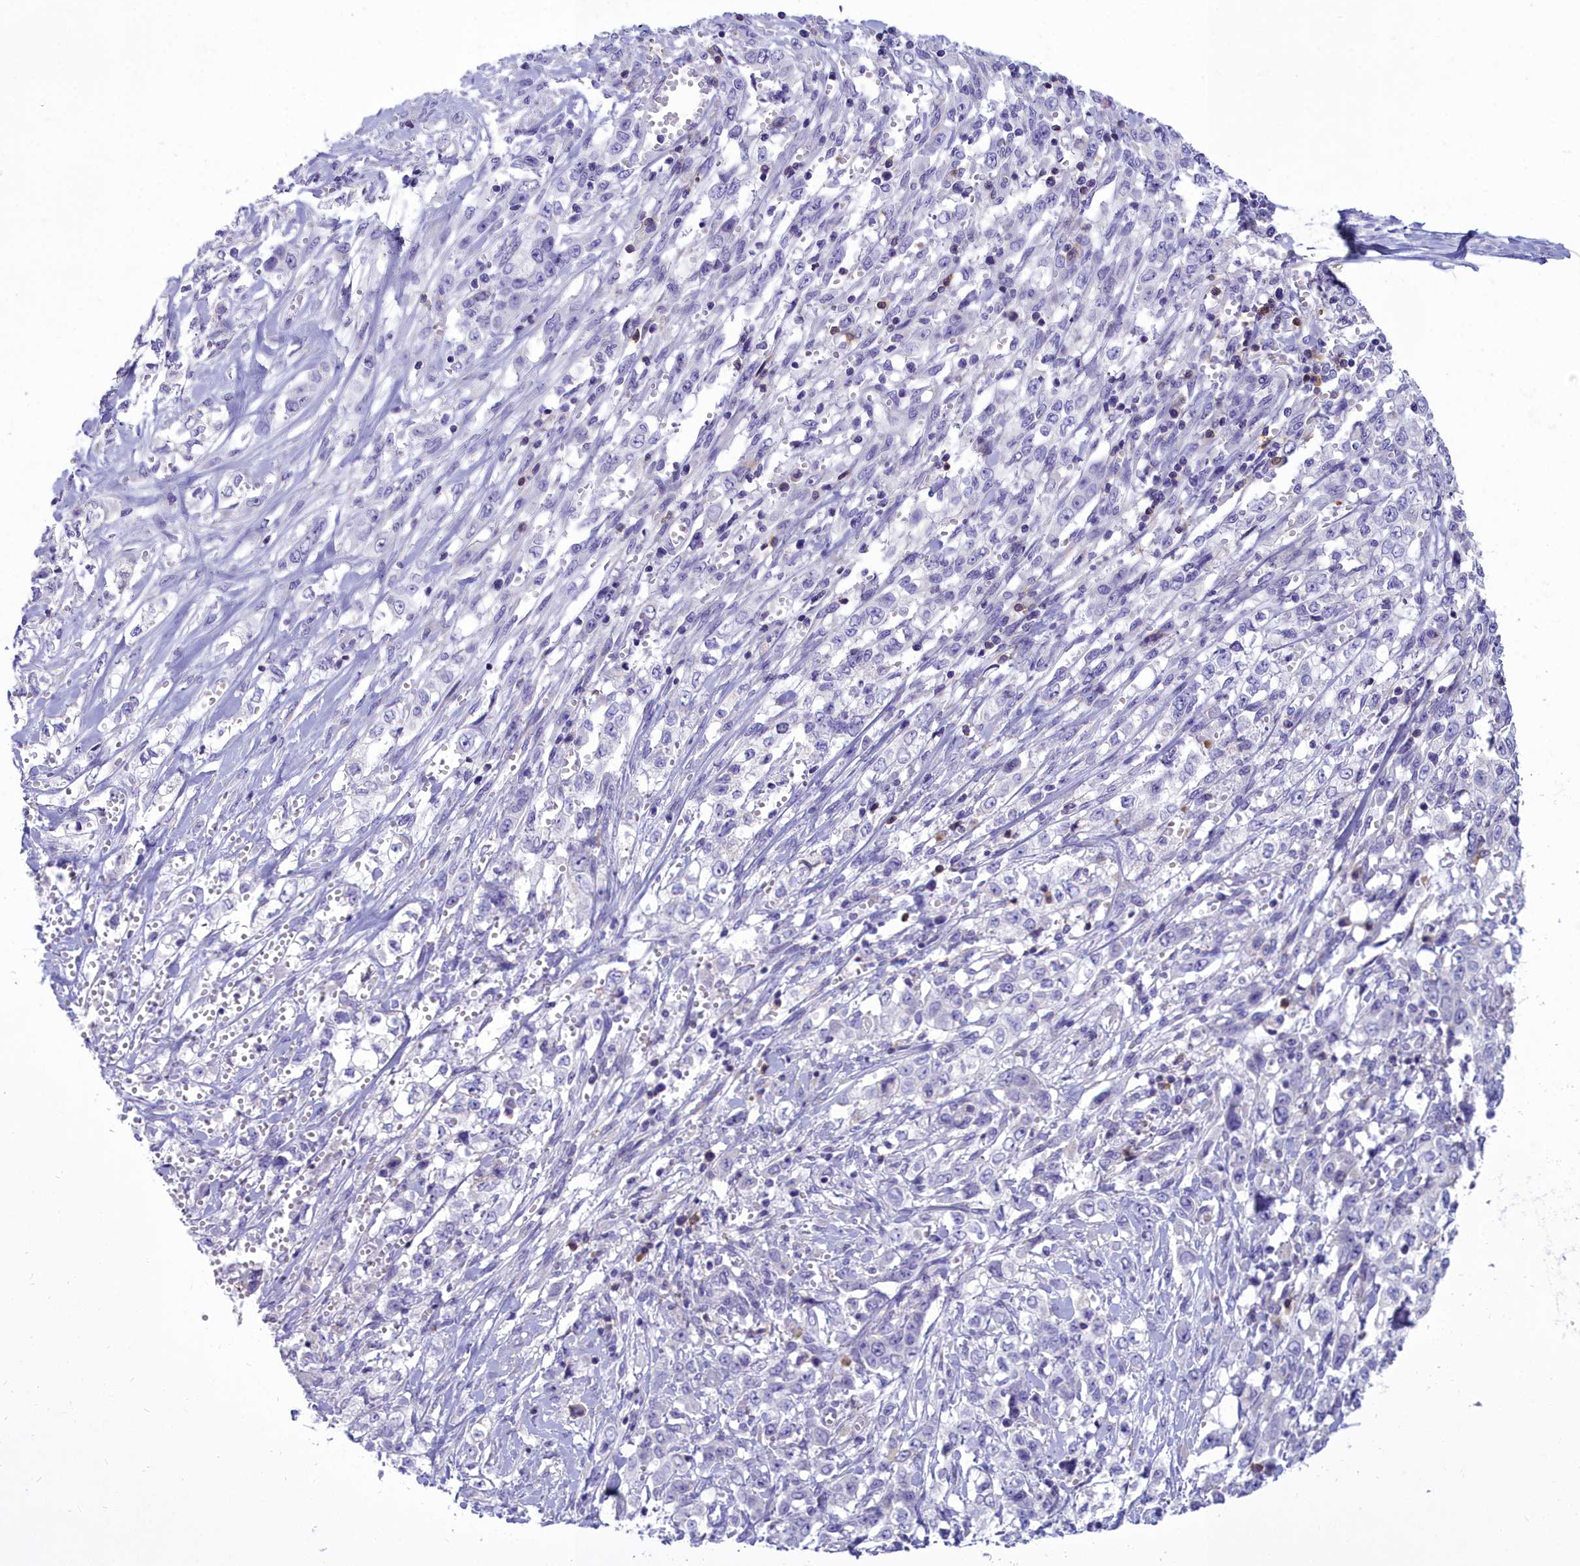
{"staining": {"intensity": "negative", "quantity": "none", "location": "none"}, "tissue": "stomach cancer", "cell_type": "Tumor cells", "image_type": "cancer", "snomed": [{"axis": "morphology", "description": "Adenocarcinoma, NOS"}, {"axis": "topography", "description": "Stomach, upper"}], "caption": "Immunohistochemistry of adenocarcinoma (stomach) exhibits no staining in tumor cells.", "gene": "CD5", "patient": {"sex": "male", "age": 62}}